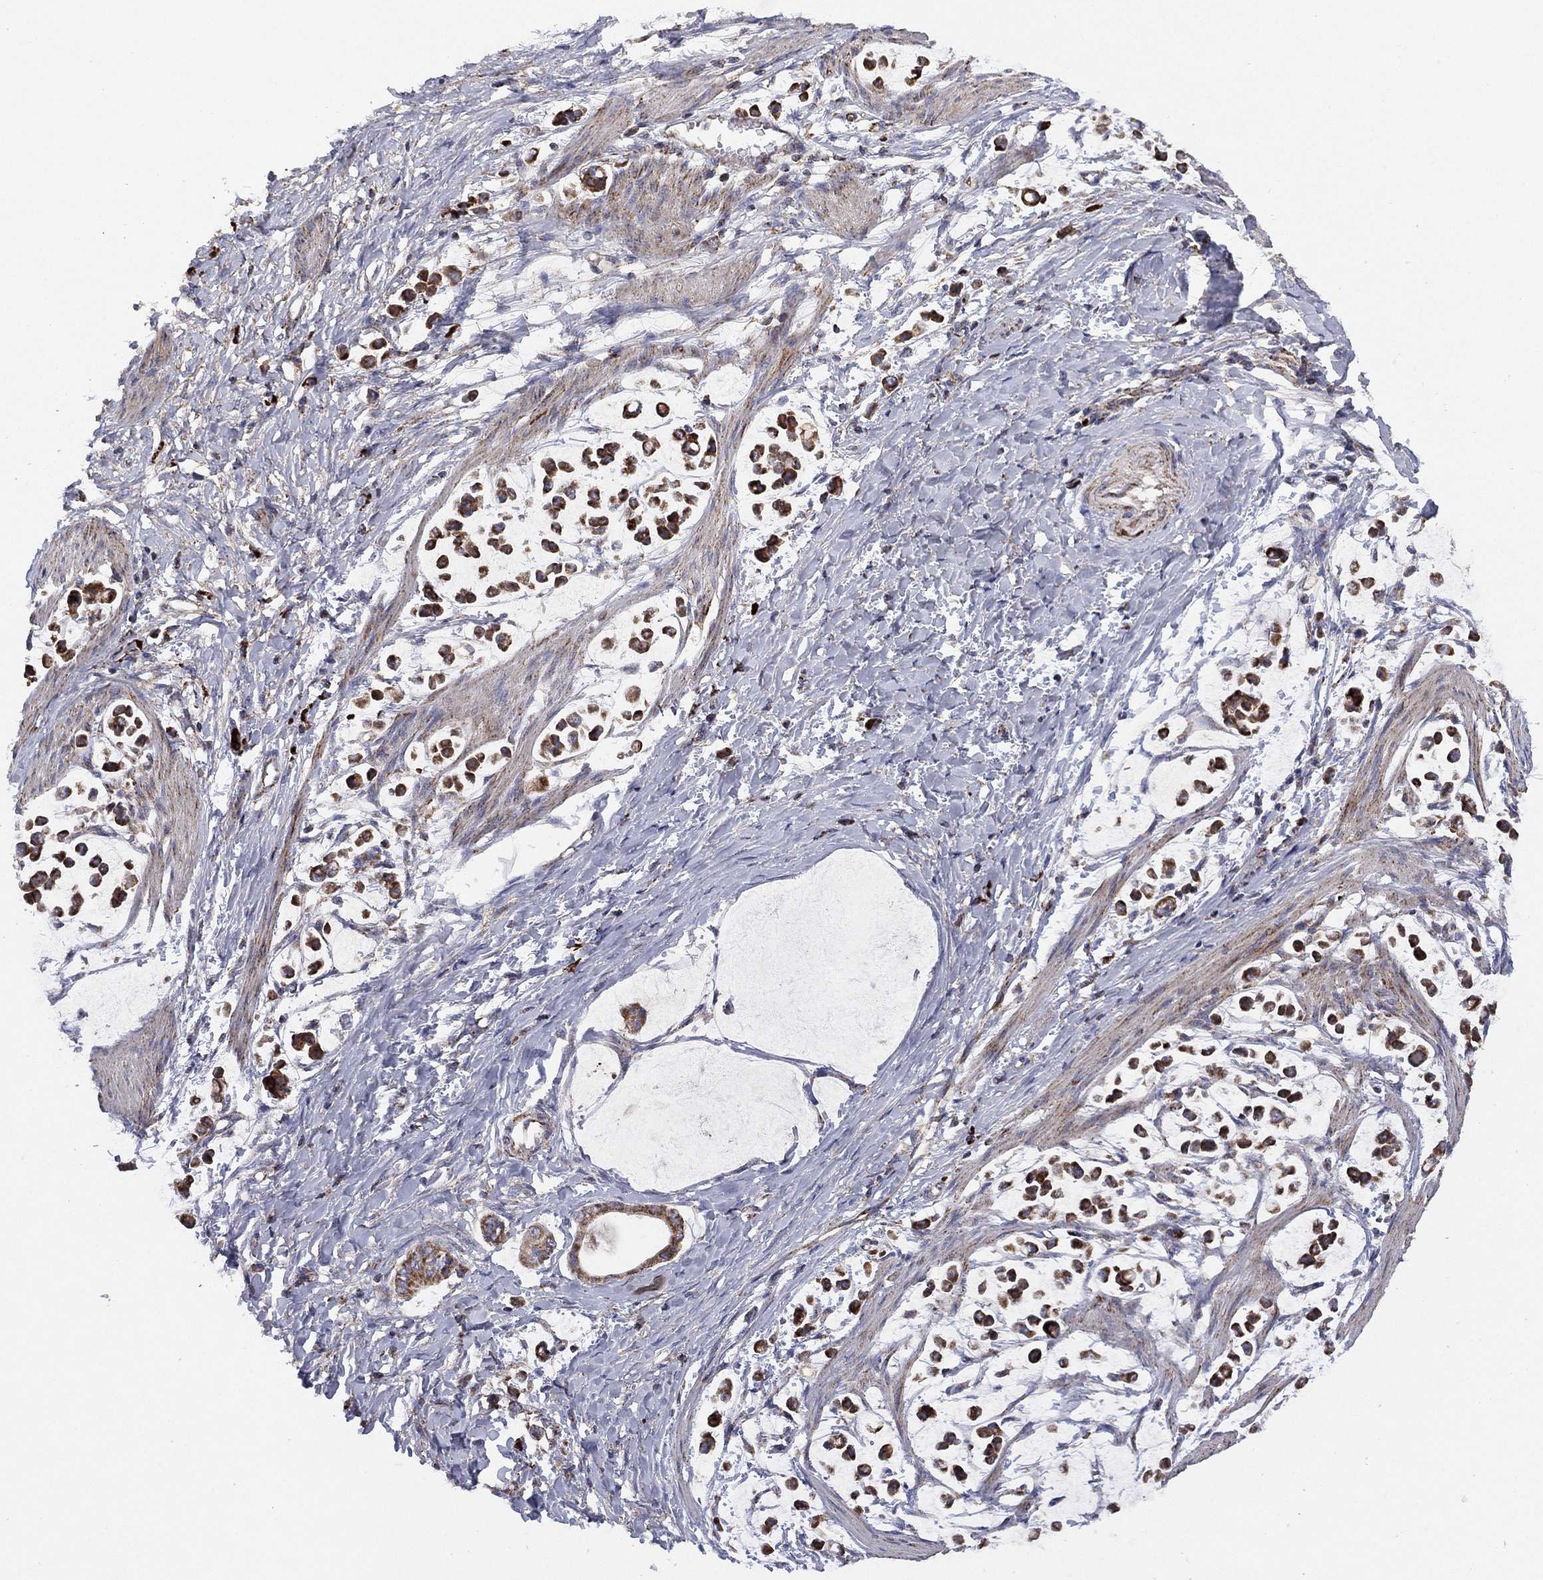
{"staining": {"intensity": "strong", "quantity": ">75%", "location": "cytoplasmic/membranous"}, "tissue": "stomach cancer", "cell_type": "Tumor cells", "image_type": "cancer", "snomed": [{"axis": "morphology", "description": "Adenocarcinoma, NOS"}, {"axis": "topography", "description": "Stomach"}], "caption": "Tumor cells demonstrate high levels of strong cytoplasmic/membranous expression in approximately >75% of cells in stomach cancer.", "gene": "PPP2R5A", "patient": {"sex": "male", "age": 82}}